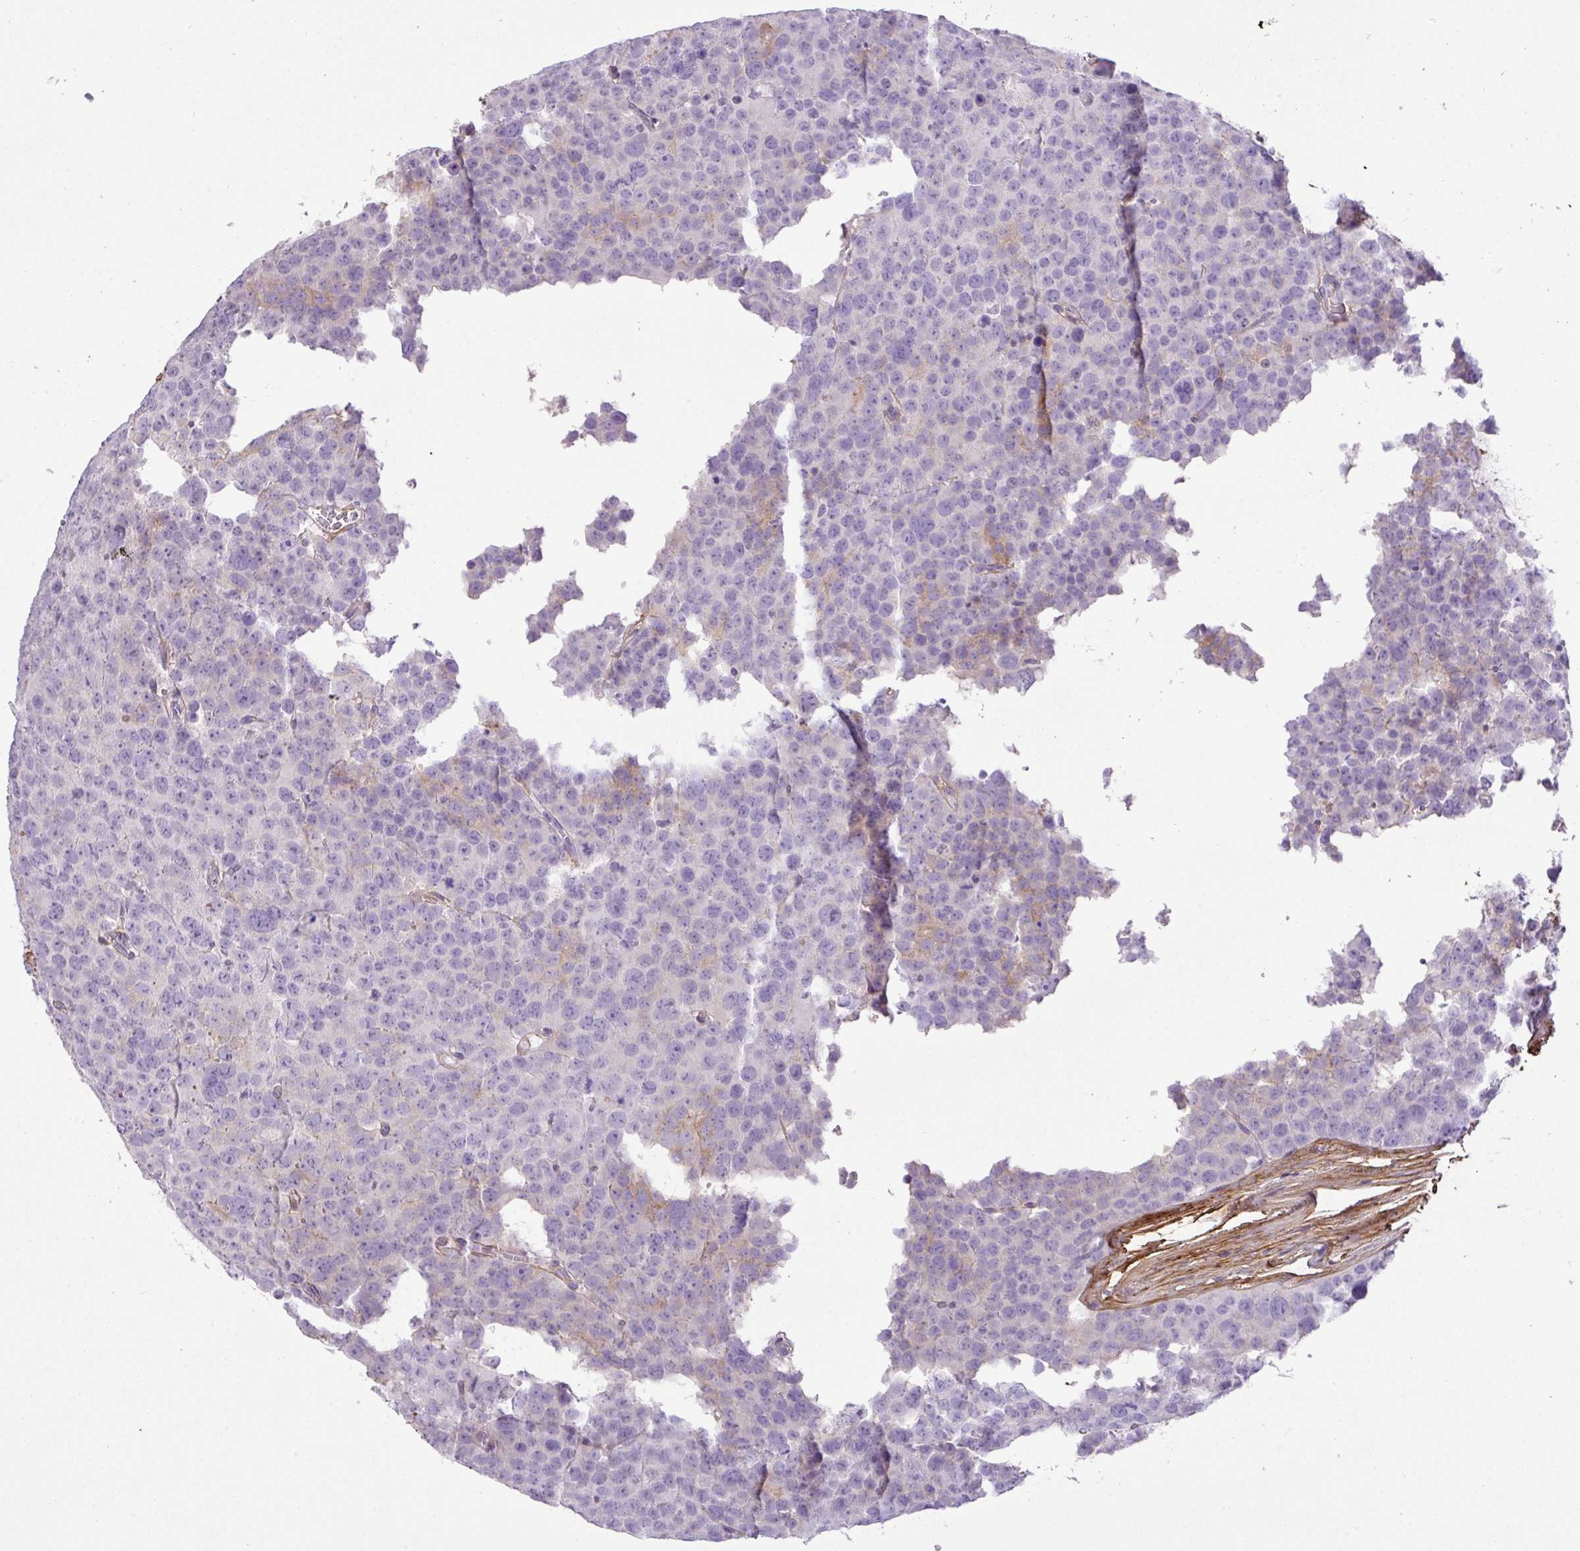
{"staining": {"intensity": "negative", "quantity": "none", "location": "none"}, "tissue": "testis cancer", "cell_type": "Tumor cells", "image_type": "cancer", "snomed": [{"axis": "morphology", "description": "Seminoma, NOS"}, {"axis": "topography", "description": "Testis"}], "caption": "Tumor cells show no significant protein expression in testis cancer.", "gene": "PARD6G", "patient": {"sex": "male", "age": 71}}